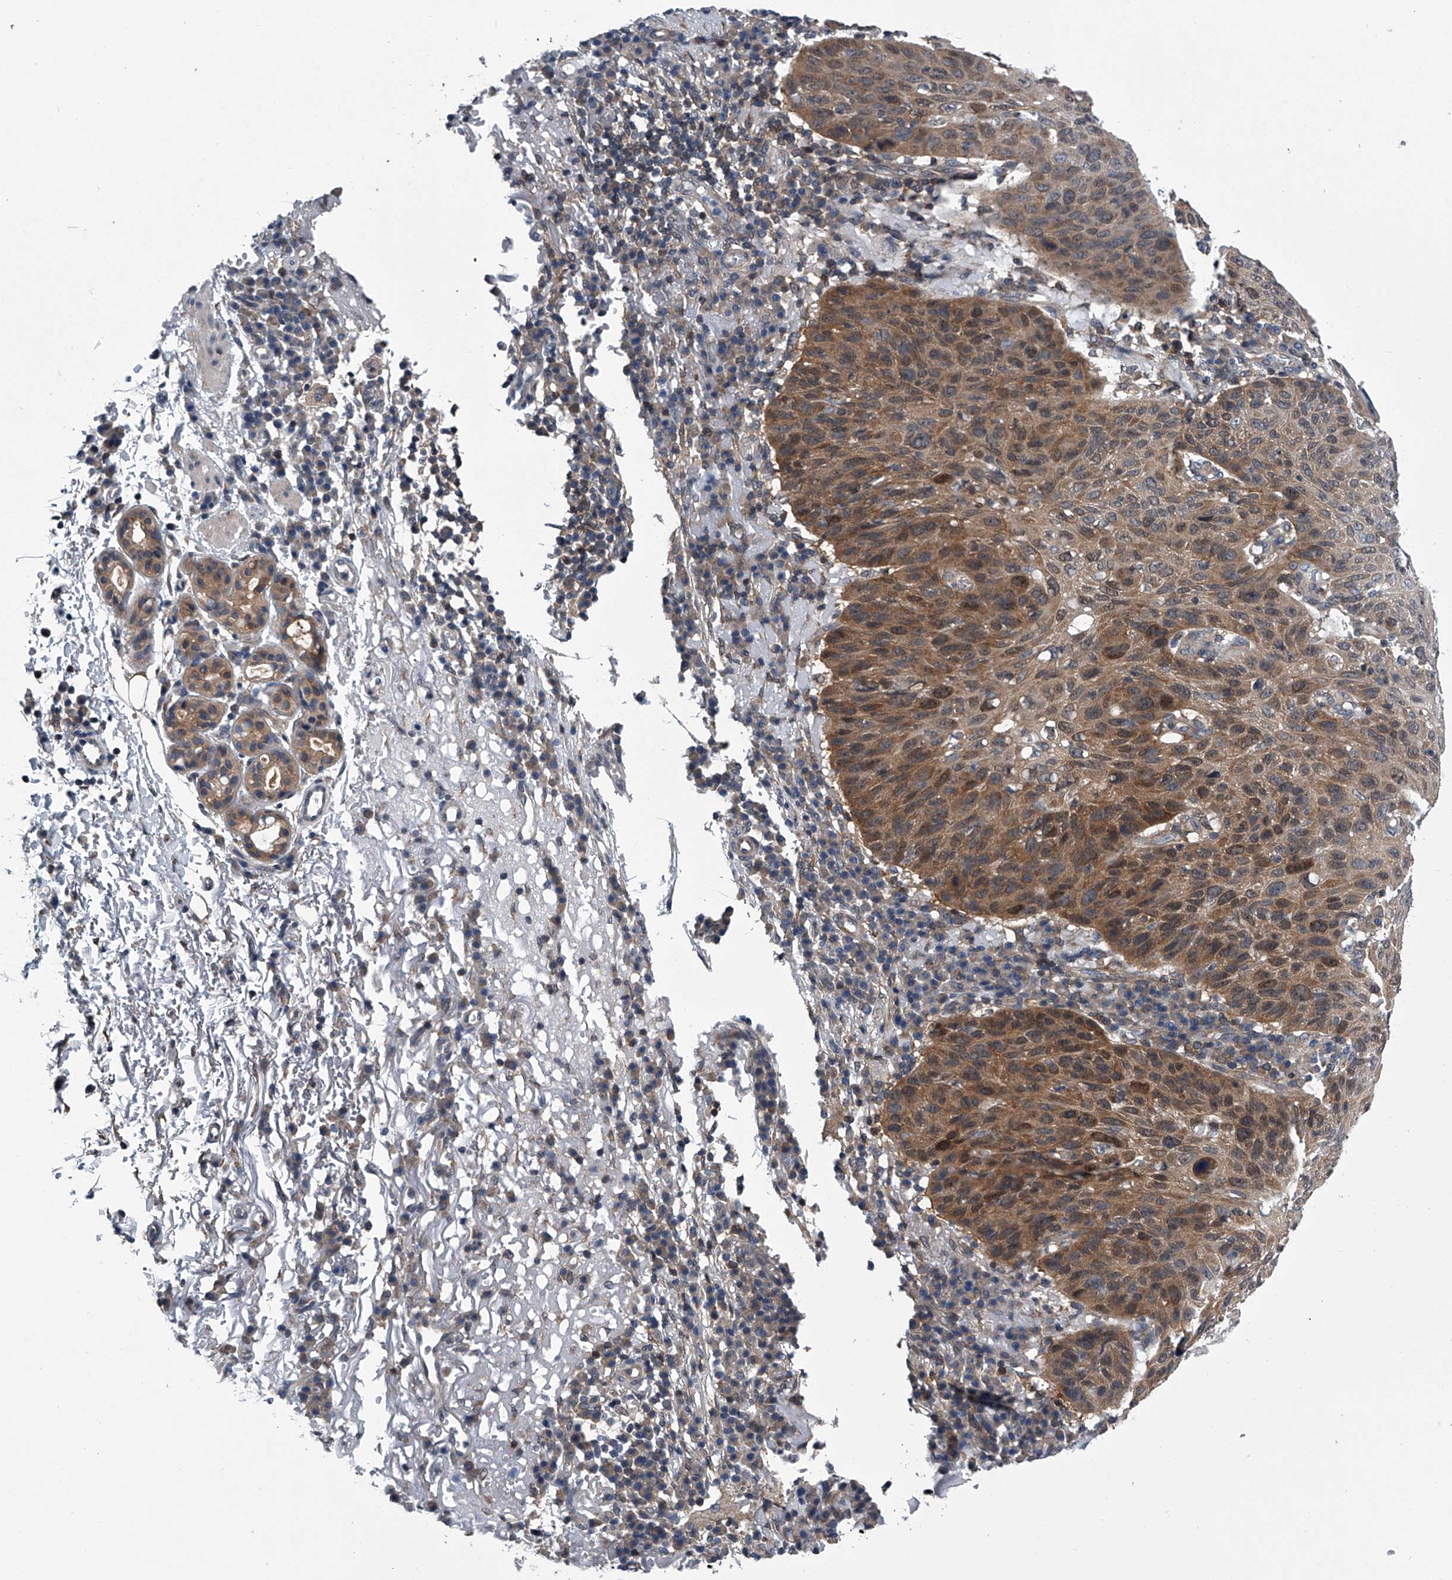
{"staining": {"intensity": "moderate", "quantity": "25%-75%", "location": "cytoplasmic/membranous,nuclear"}, "tissue": "skin cancer", "cell_type": "Tumor cells", "image_type": "cancer", "snomed": [{"axis": "morphology", "description": "Squamous cell carcinoma, NOS"}, {"axis": "topography", "description": "Skin"}], "caption": "Human squamous cell carcinoma (skin) stained with a protein marker displays moderate staining in tumor cells.", "gene": "PPP2R5D", "patient": {"sex": "female", "age": 90}}